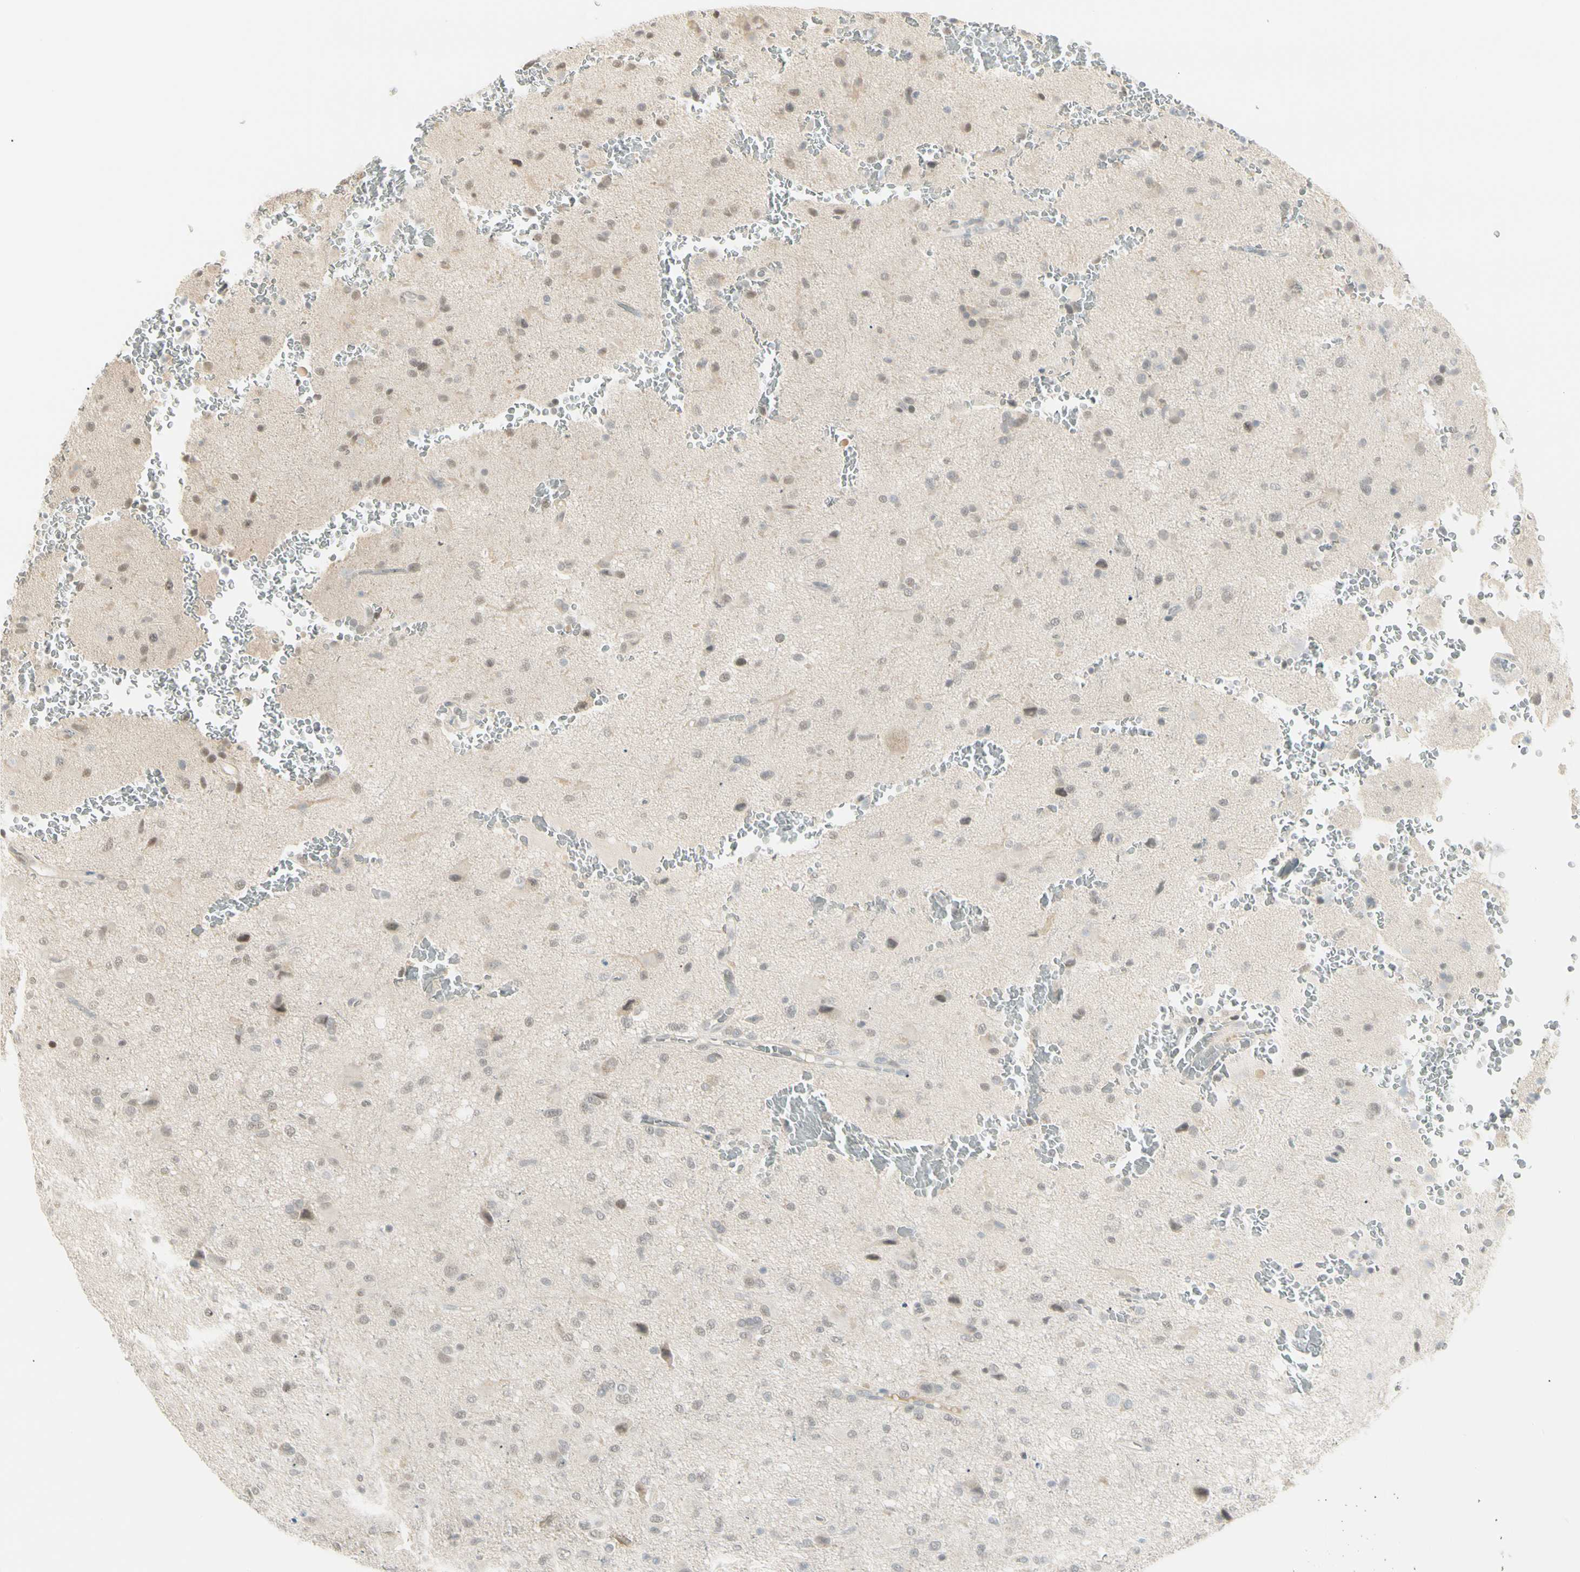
{"staining": {"intensity": "weak", "quantity": "25%-75%", "location": "nuclear"}, "tissue": "glioma", "cell_type": "Tumor cells", "image_type": "cancer", "snomed": [{"axis": "morphology", "description": "Glioma, malignant, High grade"}, {"axis": "topography", "description": "Brain"}], "caption": "Malignant high-grade glioma stained with DAB immunohistochemistry reveals low levels of weak nuclear staining in about 25%-75% of tumor cells. The staining was performed using DAB (3,3'-diaminobenzidine), with brown indicating positive protein expression. Nuclei are stained blue with hematoxylin.", "gene": "ASPN", "patient": {"sex": "male", "age": 71}}